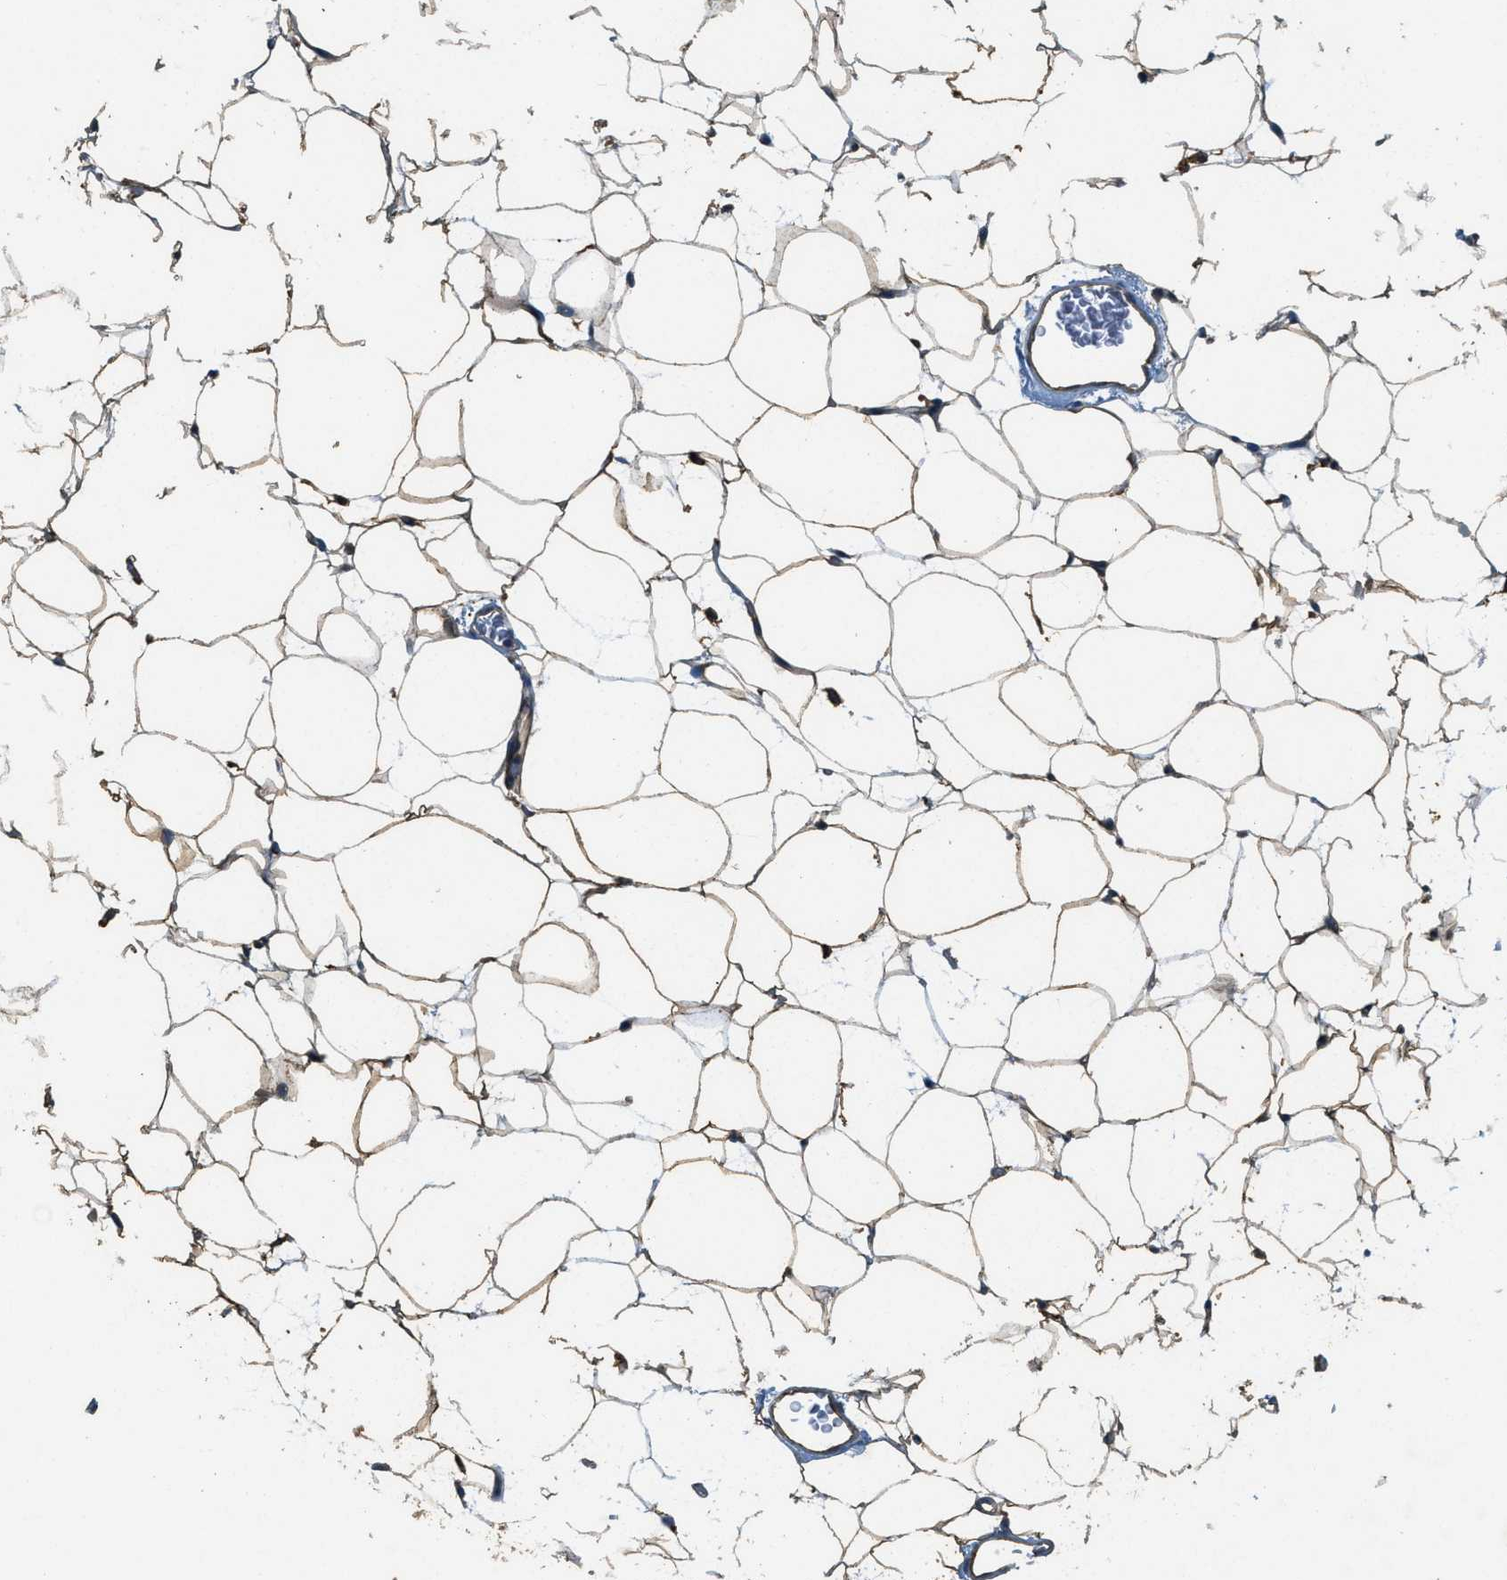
{"staining": {"intensity": "moderate", "quantity": ">75%", "location": "cytoplasmic/membranous"}, "tissue": "adipose tissue", "cell_type": "Adipocytes", "image_type": "normal", "snomed": [{"axis": "morphology", "description": "Normal tissue, NOS"}, {"axis": "topography", "description": "Breast"}, {"axis": "topography", "description": "Soft tissue"}], "caption": "Immunohistochemistry (IHC) micrograph of normal adipose tissue: adipose tissue stained using immunohistochemistry (IHC) demonstrates medium levels of moderate protein expression localized specifically in the cytoplasmic/membranous of adipocytes, appearing as a cytoplasmic/membranous brown color.", "gene": "OSMR", "patient": {"sex": "female", "age": 75}}